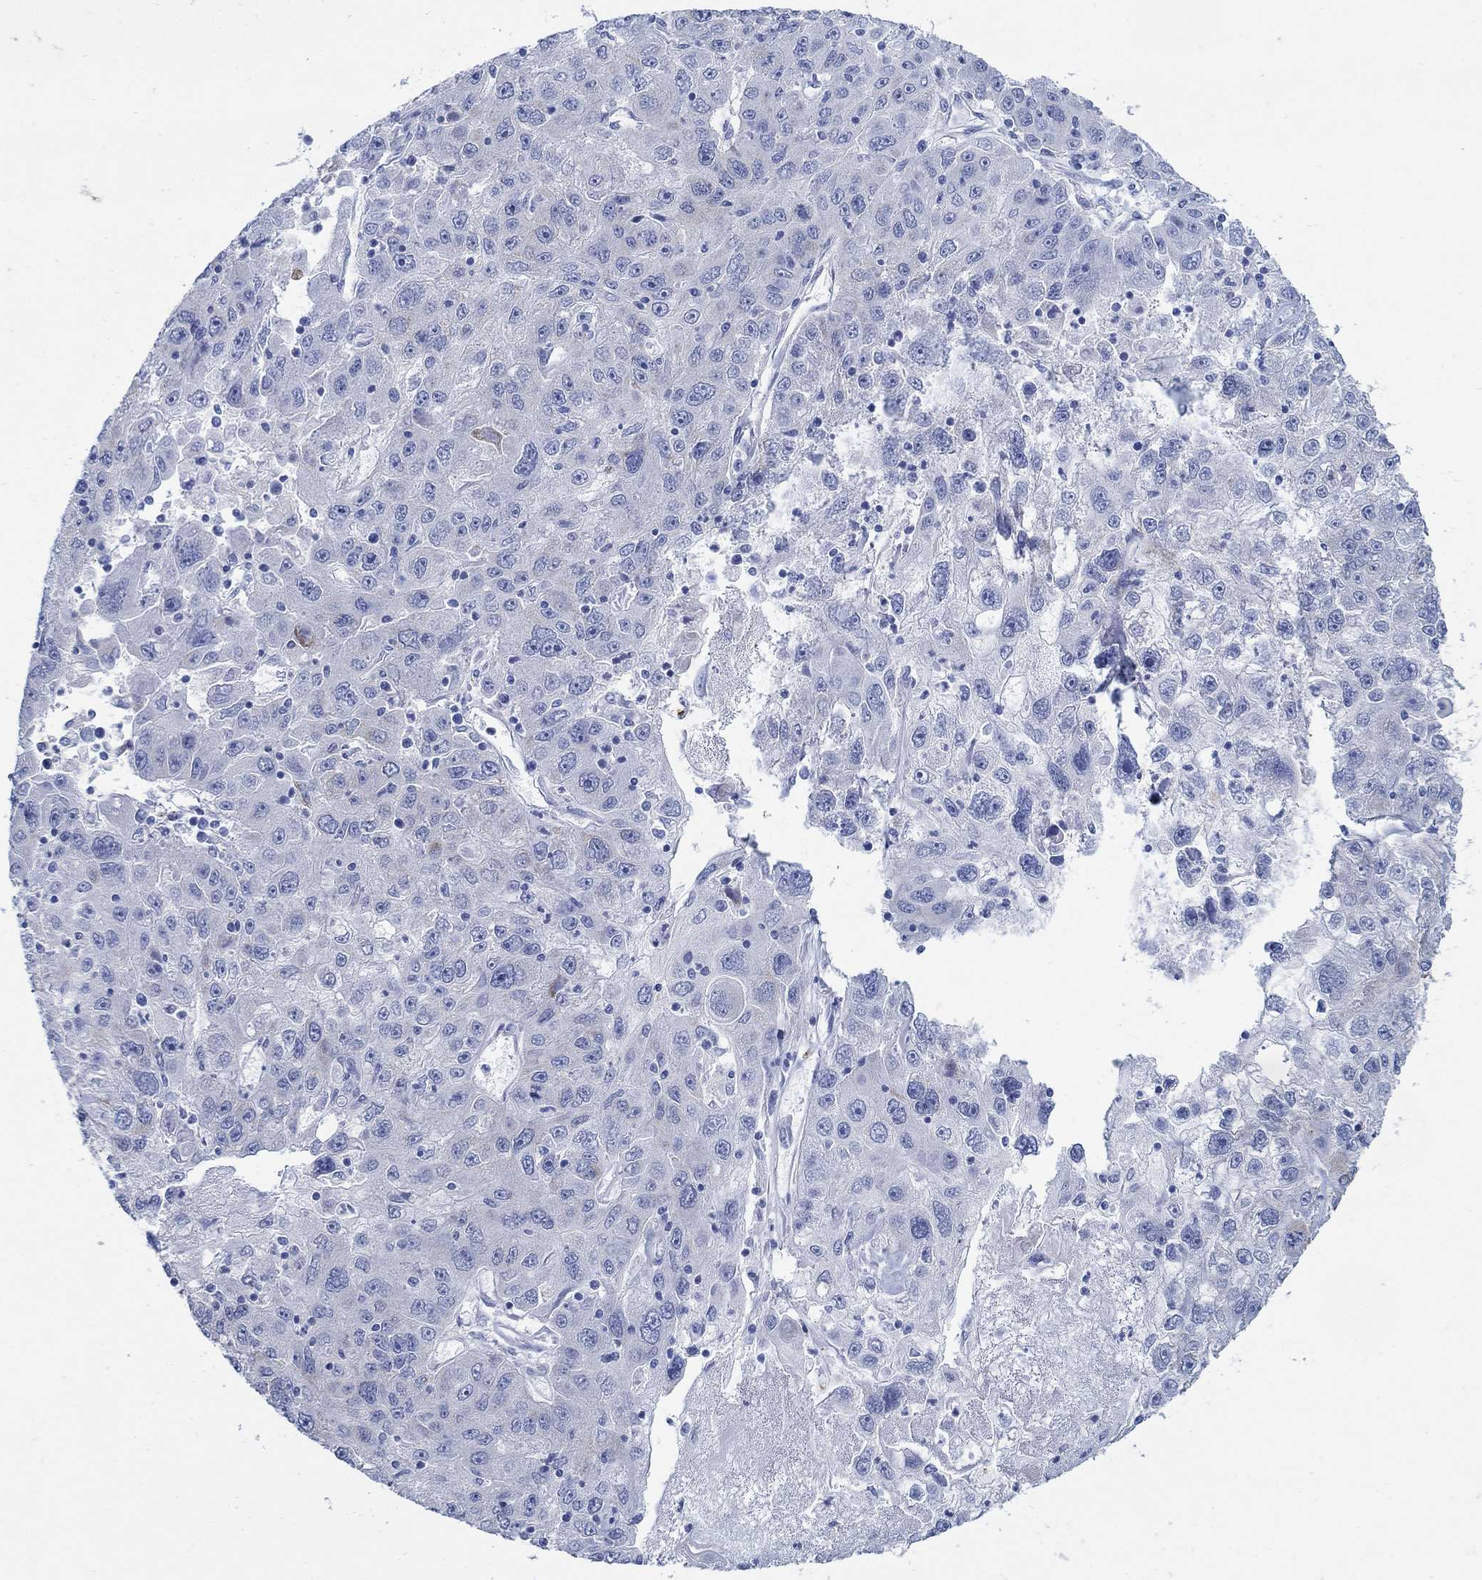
{"staining": {"intensity": "negative", "quantity": "none", "location": "none"}, "tissue": "stomach cancer", "cell_type": "Tumor cells", "image_type": "cancer", "snomed": [{"axis": "morphology", "description": "Adenocarcinoma, NOS"}, {"axis": "topography", "description": "Stomach"}], "caption": "A micrograph of stomach adenocarcinoma stained for a protein demonstrates no brown staining in tumor cells. (DAB immunohistochemistry with hematoxylin counter stain).", "gene": "ZDHHC14", "patient": {"sex": "male", "age": 56}}